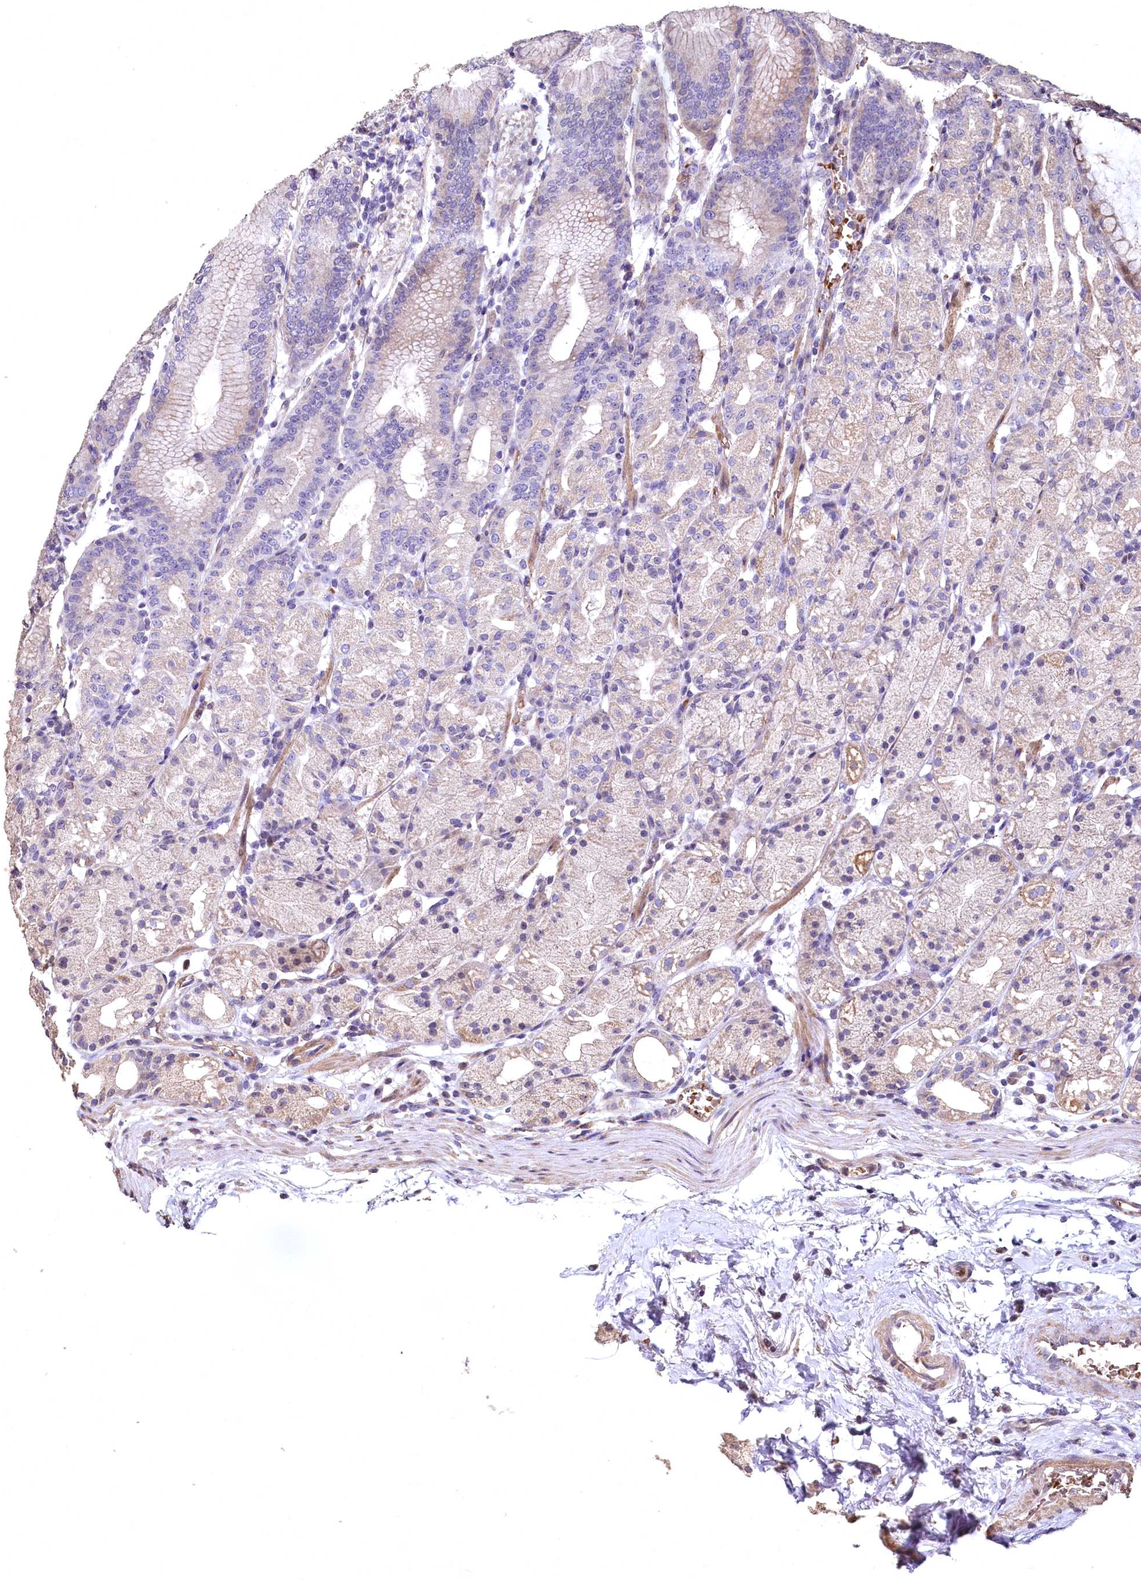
{"staining": {"intensity": "weak", "quantity": "25%-75%", "location": "cytoplasmic/membranous"}, "tissue": "stomach", "cell_type": "Glandular cells", "image_type": "normal", "snomed": [{"axis": "morphology", "description": "Normal tissue, NOS"}, {"axis": "topography", "description": "Stomach, upper"}], "caption": "Protein expression analysis of benign stomach displays weak cytoplasmic/membranous expression in approximately 25%-75% of glandular cells.", "gene": "SPTA1", "patient": {"sex": "male", "age": 48}}